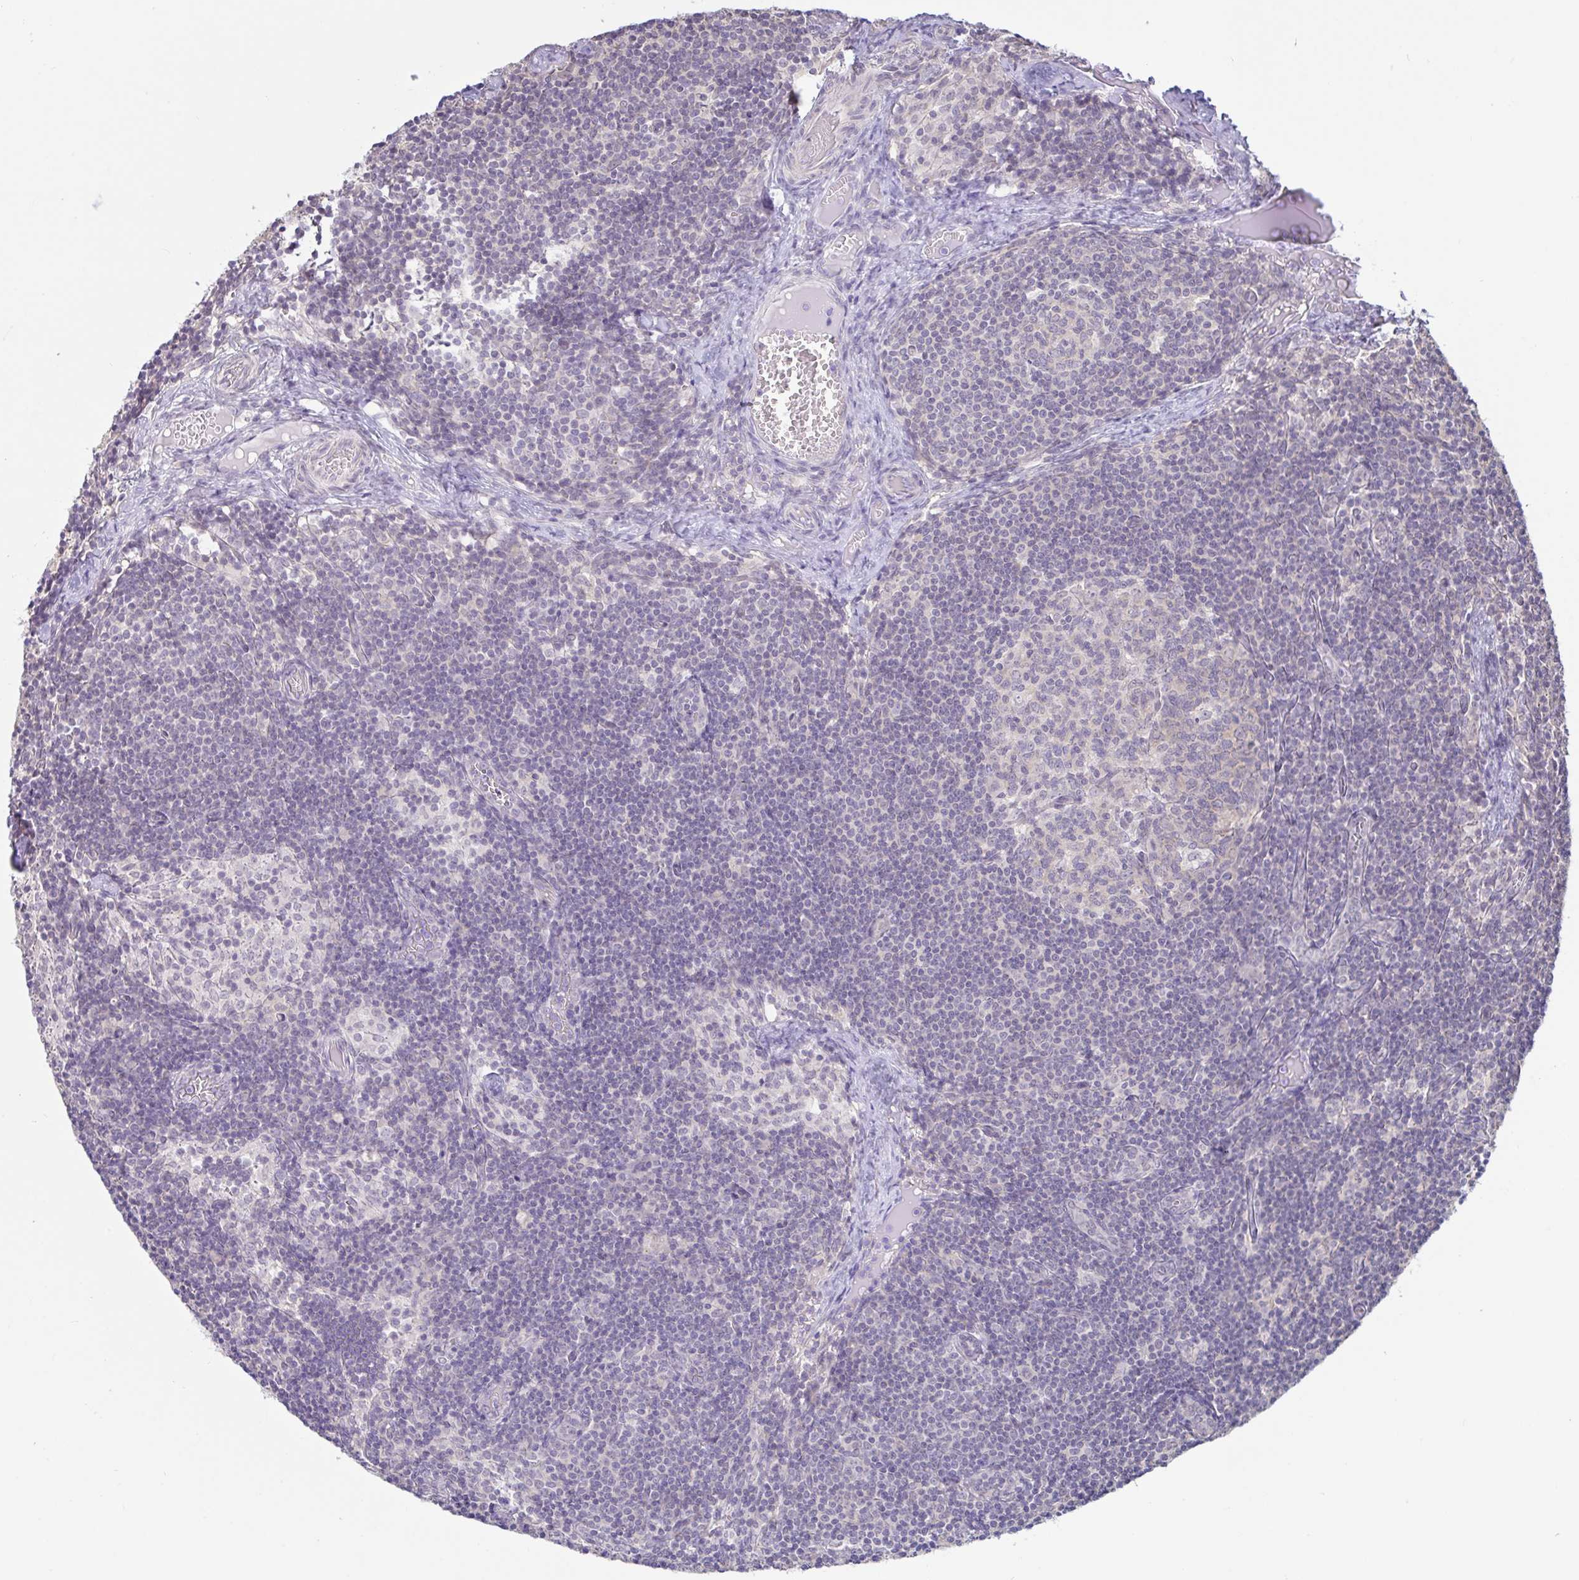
{"staining": {"intensity": "weak", "quantity": "25%-75%", "location": "cytoplasmic/membranous"}, "tissue": "lymph node", "cell_type": "Germinal center cells", "image_type": "normal", "snomed": [{"axis": "morphology", "description": "Normal tissue, NOS"}, {"axis": "topography", "description": "Lymph node"}], "caption": "Protein expression analysis of unremarkable human lymph node reveals weak cytoplasmic/membranous expression in about 25%-75% of germinal center cells. The protein is stained brown, and the nuclei are stained in blue (DAB IHC with brightfield microscopy, high magnification).", "gene": "HYPK", "patient": {"sex": "female", "age": 31}}